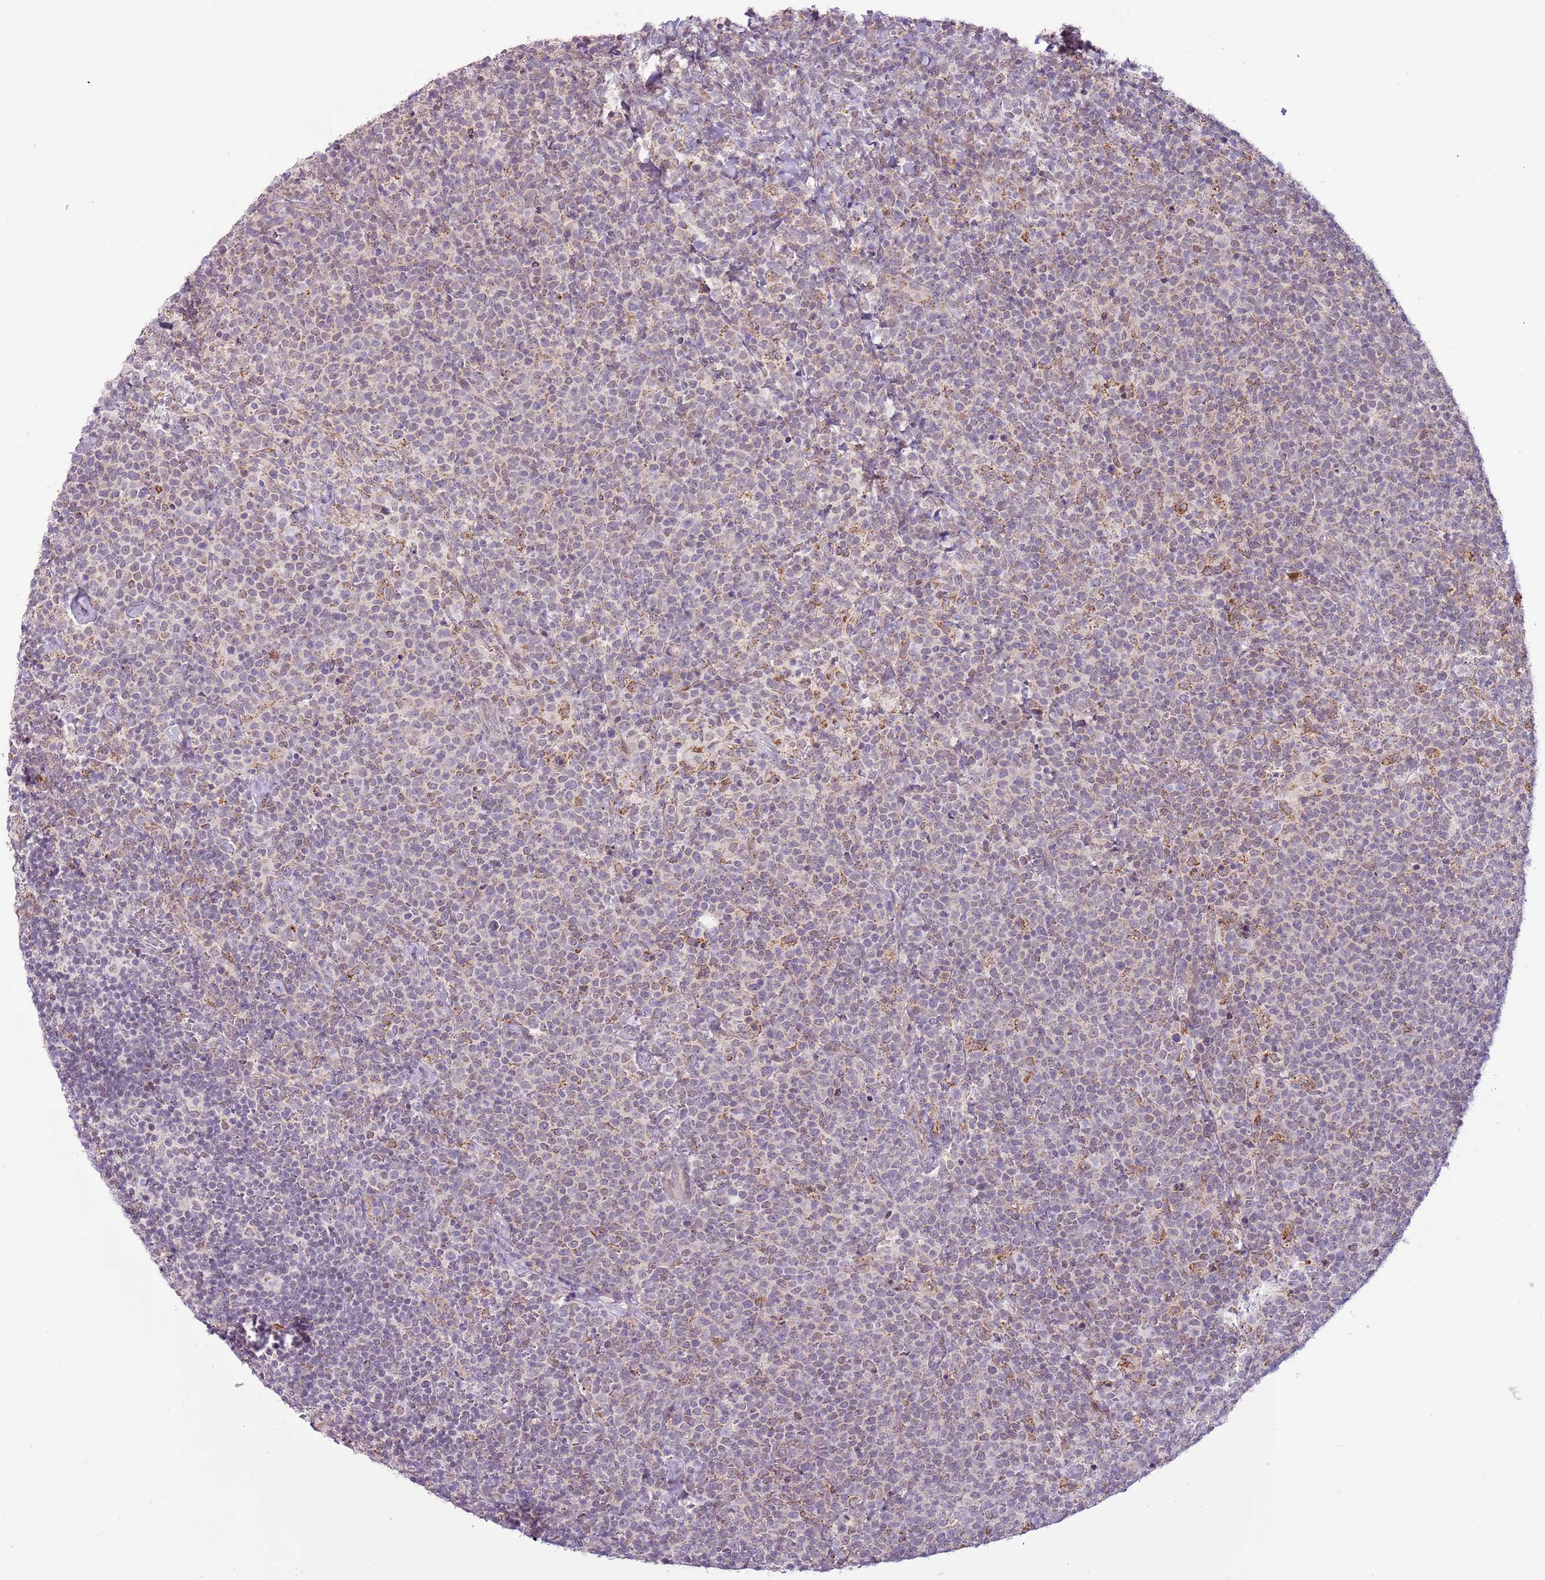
{"staining": {"intensity": "weak", "quantity": "<25%", "location": "cytoplasmic/membranous"}, "tissue": "lymphoma", "cell_type": "Tumor cells", "image_type": "cancer", "snomed": [{"axis": "morphology", "description": "Malignant lymphoma, non-Hodgkin's type, High grade"}, {"axis": "topography", "description": "Lymph node"}], "caption": "IHC of lymphoma demonstrates no positivity in tumor cells.", "gene": "MLLT11", "patient": {"sex": "male", "age": 61}}